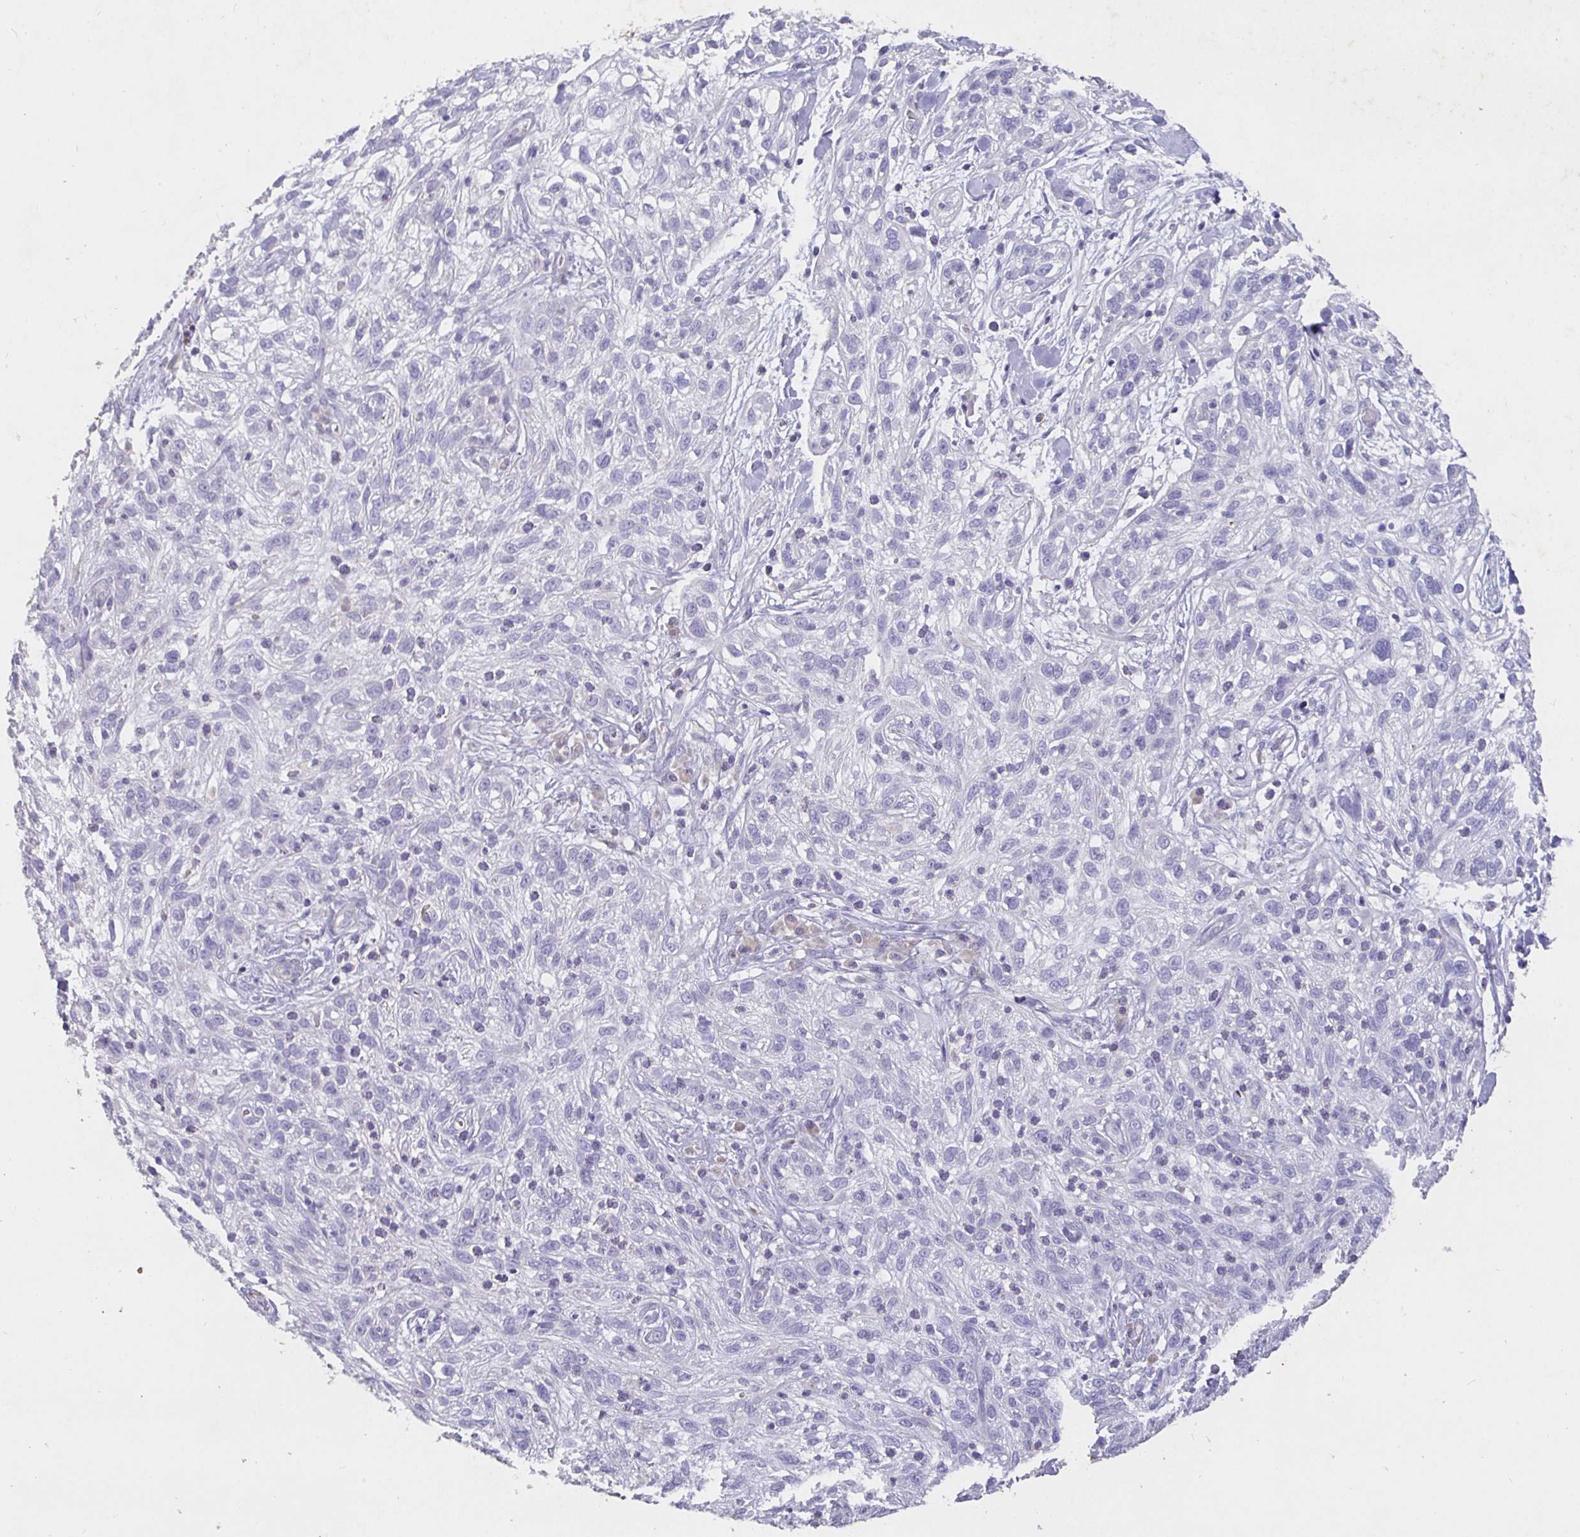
{"staining": {"intensity": "negative", "quantity": "none", "location": "none"}, "tissue": "skin cancer", "cell_type": "Tumor cells", "image_type": "cancer", "snomed": [{"axis": "morphology", "description": "Squamous cell carcinoma, NOS"}, {"axis": "topography", "description": "Skin"}], "caption": "Tumor cells are negative for protein expression in human skin cancer (squamous cell carcinoma).", "gene": "SHISA4", "patient": {"sex": "male", "age": 82}}